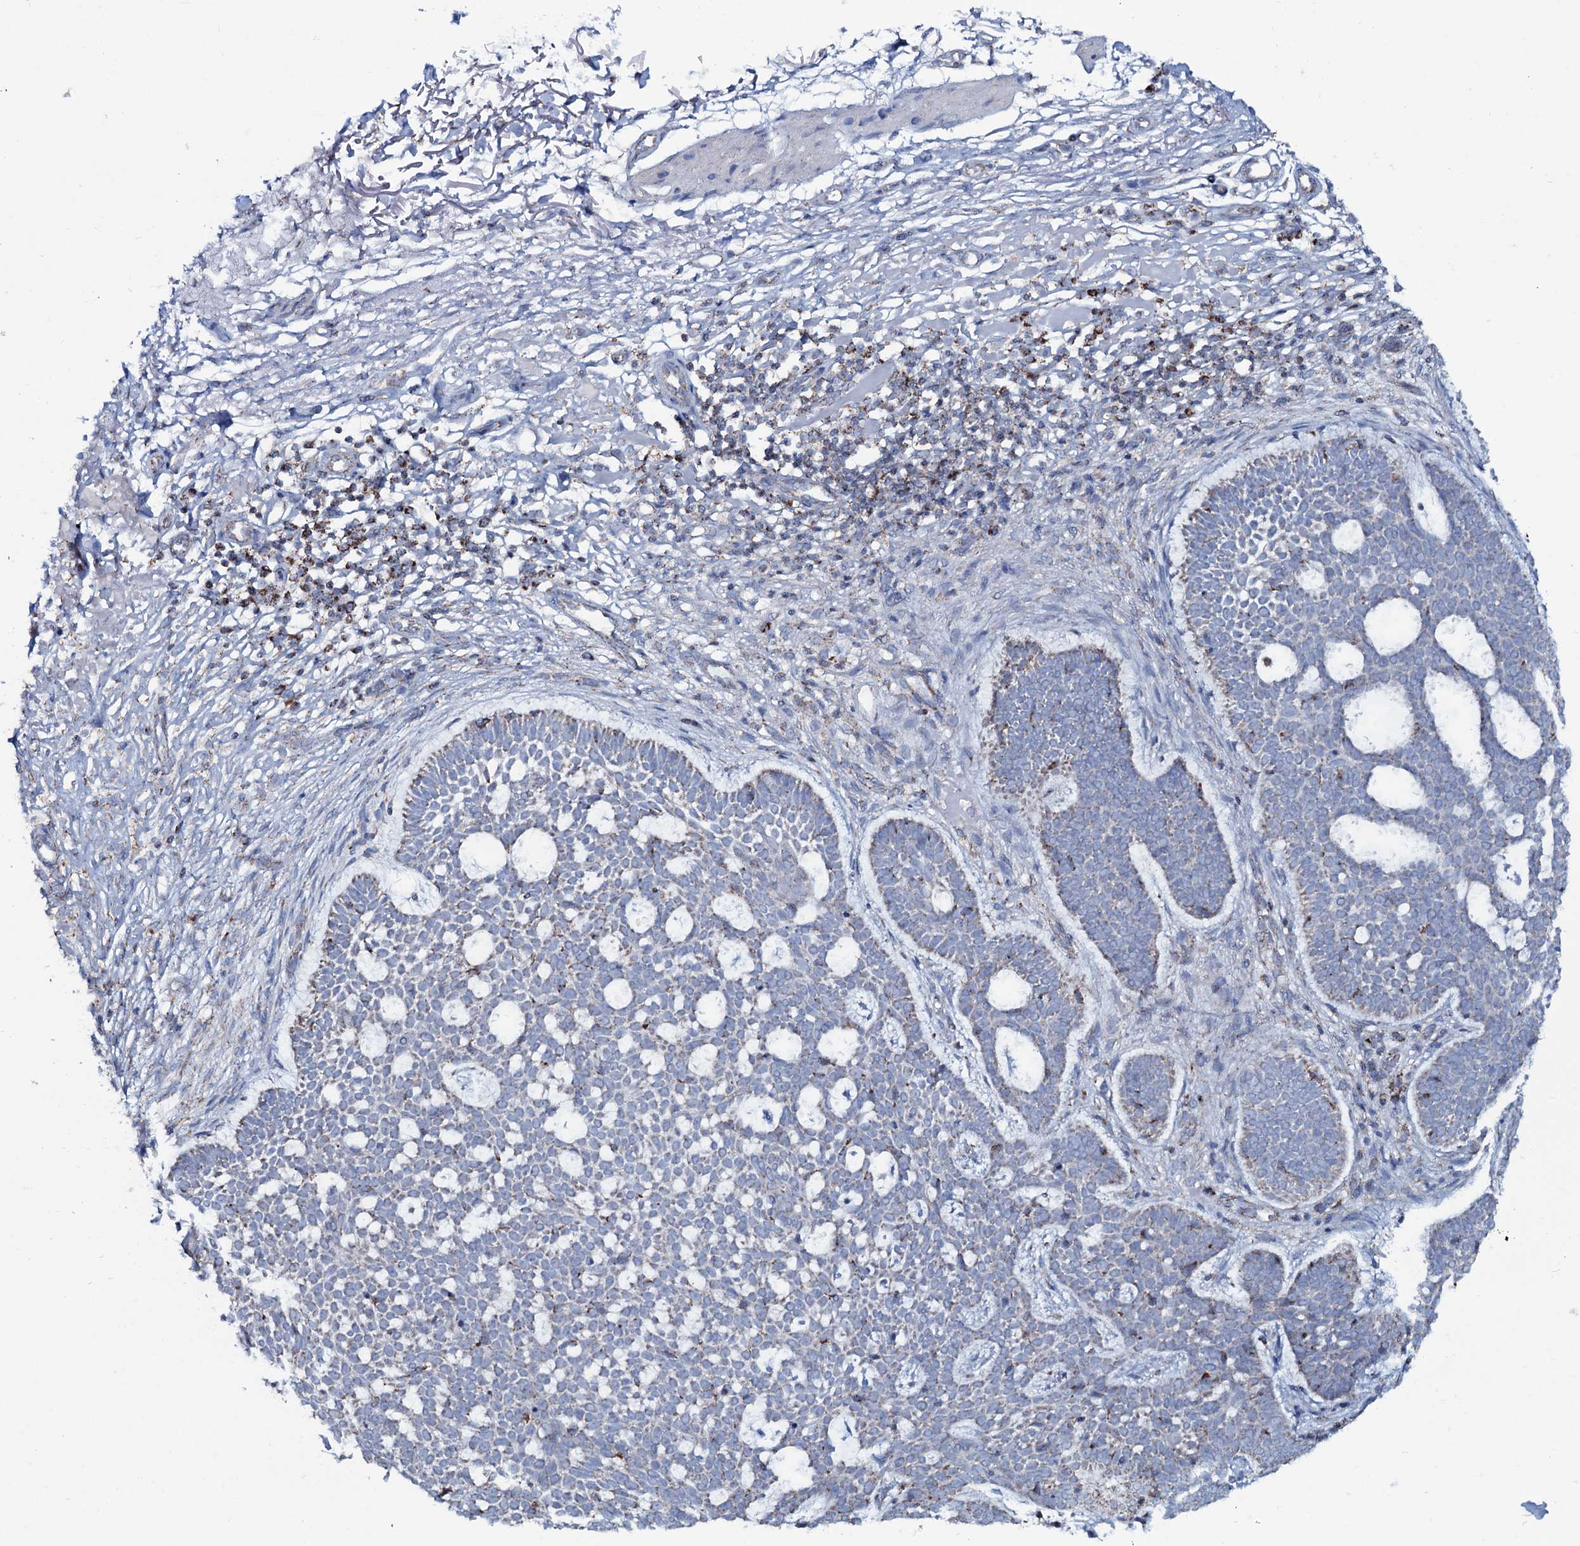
{"staining": {"intensity": "strong", "quantity": "<25%", "location": "cytoplasmic/membranous"}, "tissue": "skin cancer", "cell_type": "Tumor cells", "image_type": "cancer", "snomed": [{"axis": "morphology", "description": "Basal cell carcinoma"}, {"axis": "topography", "description": "Skin"}], "caption": "A high-resolution histopathology image shows immunohistochemistry staining of skin cancer (basal cell carcinoma), which exhibits strong cytoplasmic/membranous staining in about <25% of tumor cells. The staining is performed using DAB brown chromogen to label protein expression. The nuclei are counter-stained blue using hematoxylin.", "gene": "MRPS35", "patient": {"sex": "male", "age": 85}}